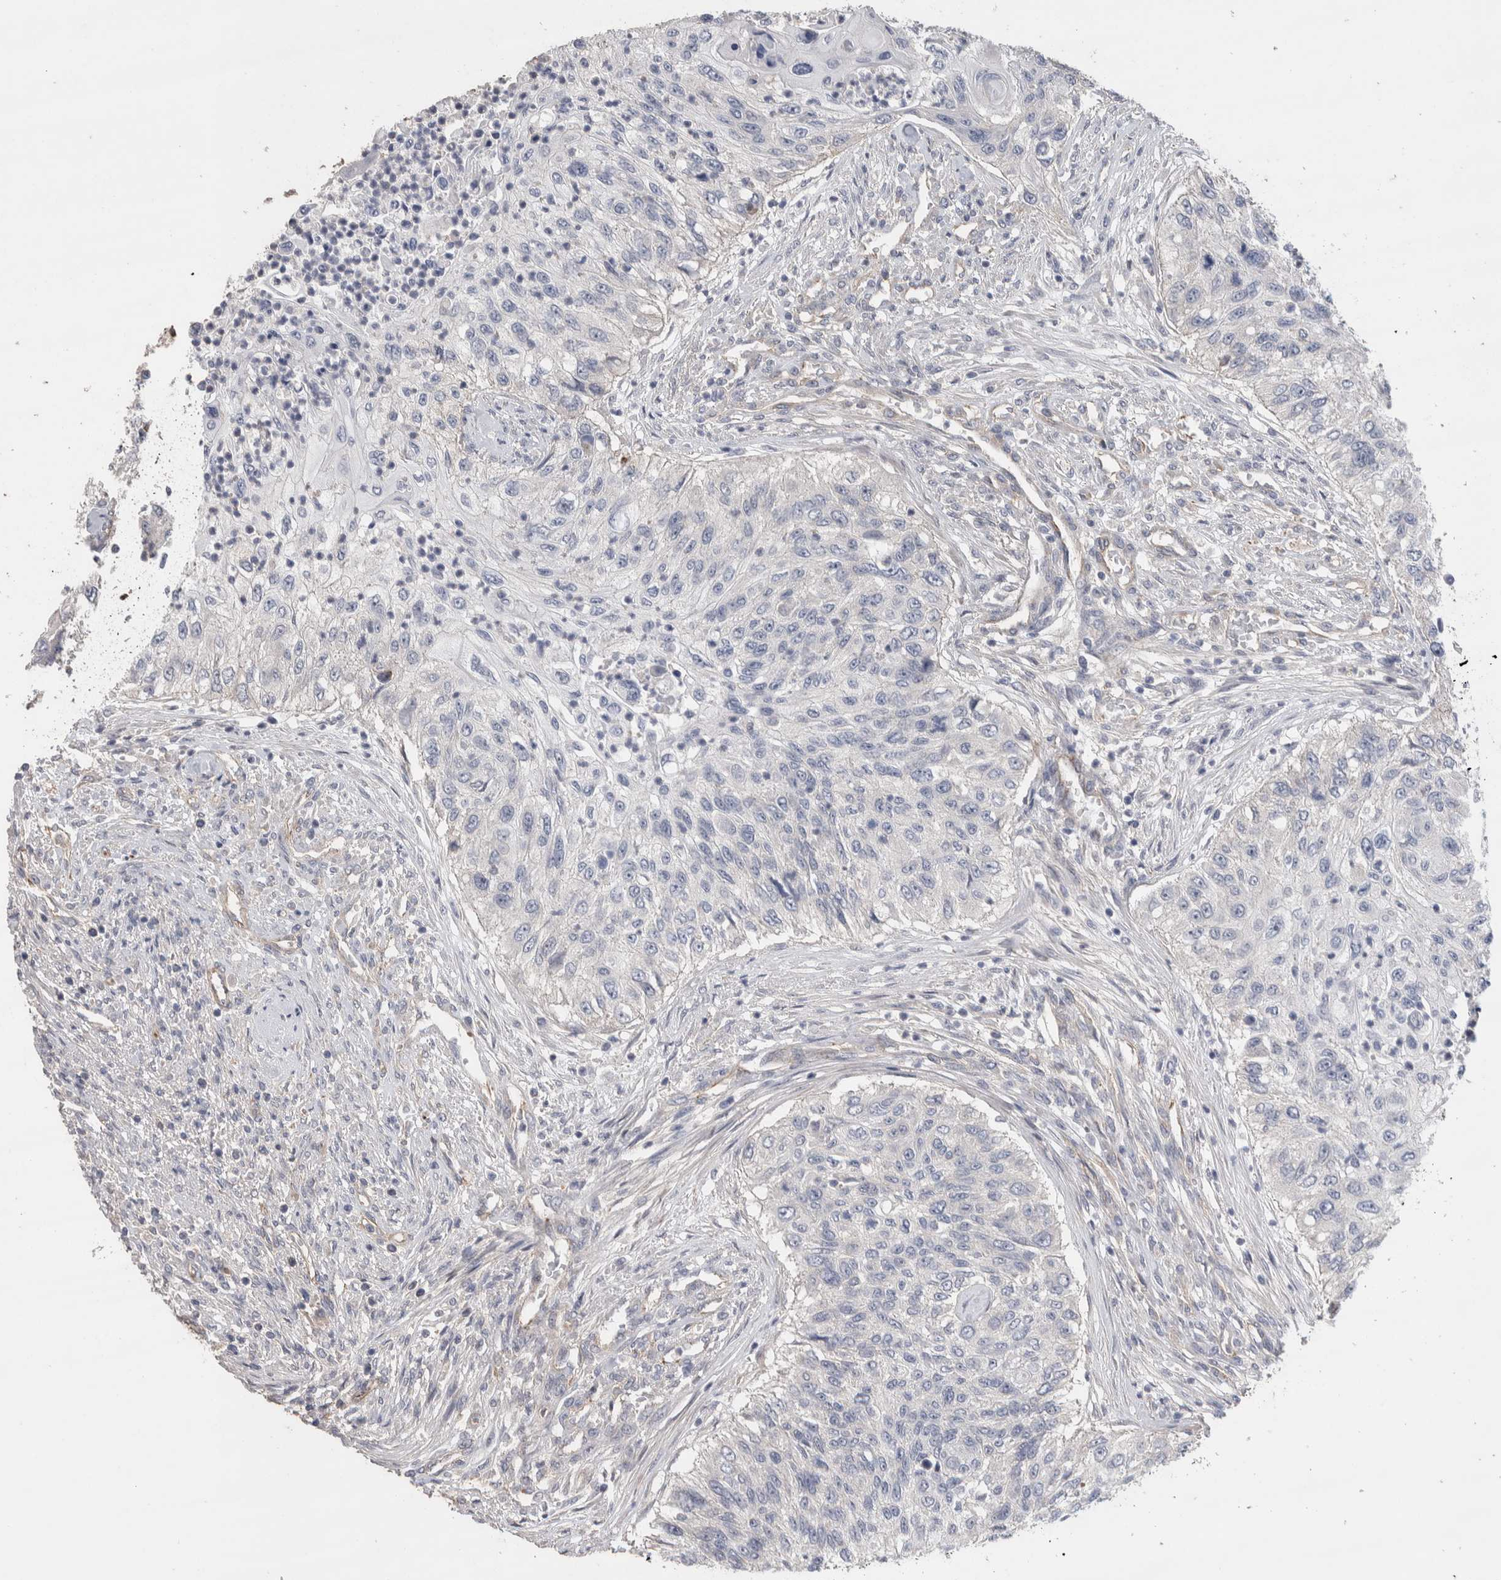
{"staining": {"intensity": "negative", "quantity": "none", "location": "none"}, "tissue": "urothelial cancer", "cell_type": "Tumor cells", "image_type": "cancer", "snomed": [{"axis": "morphology", "description": "Urothelial carcinoma, High grade"}, {"axis": "topography", "description": "Urinary bladder"}], "caption": "A micrograph of urothelial cancer stained for a protein exhibits no brown staining in tumor cells. Brightfield microscopy of IHC stained with DAB (brown) and hematoxylin (blue), captured at high magnification.", "gene": "GCNA", "patient": {"sex": "female", "age": 60}}